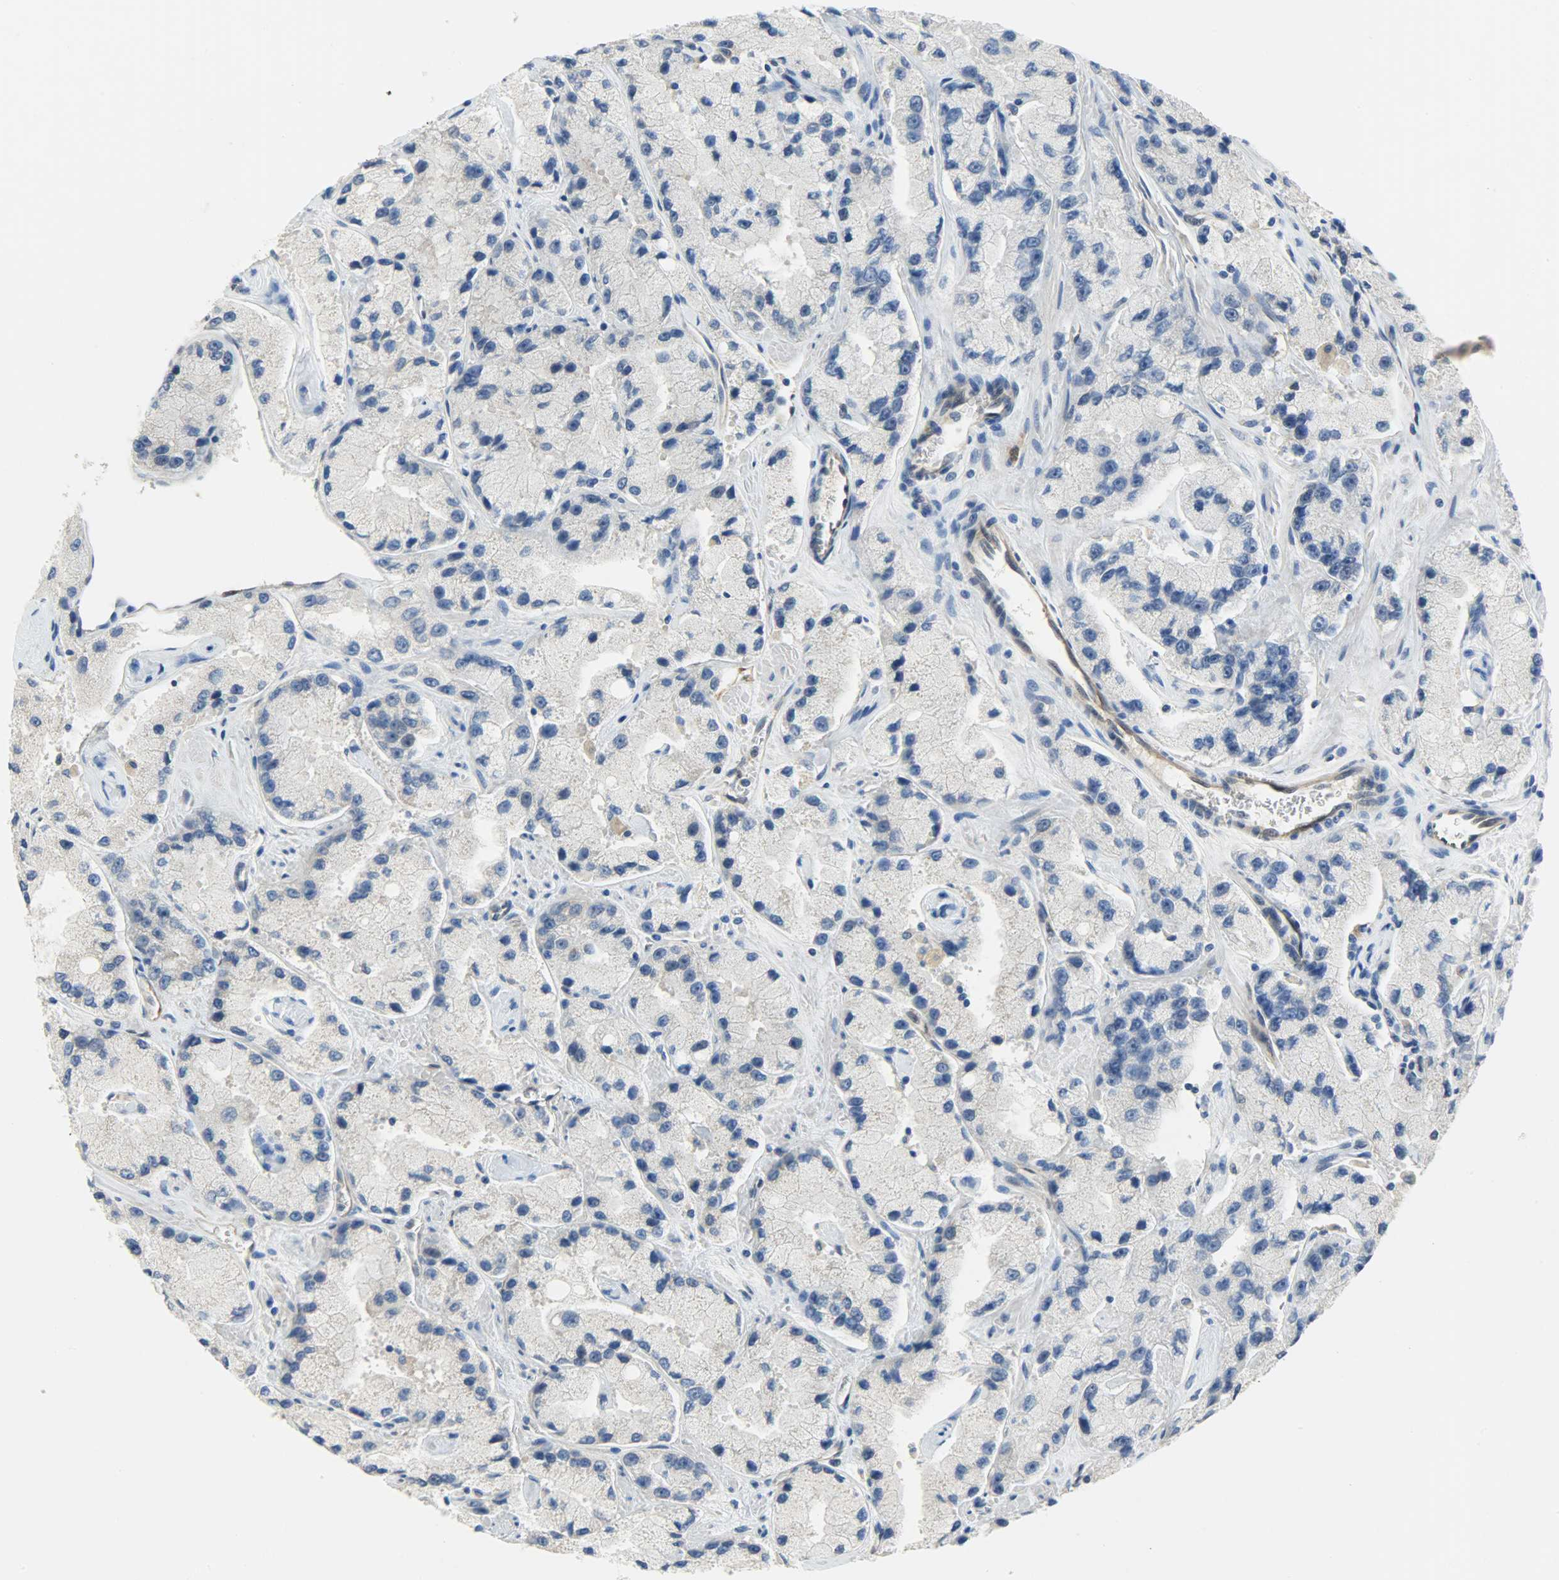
{"staining": {"intensity": "negative", "quantity": "none", "location": "none"}, "tissue": "prostate cancer", "cell_type": "Tumor cells", "image_type": "cancer", "snomed": [{"axis": "morphology", "description": "Adenocarcinoma, High grade"}, {"axis": "topography", "description": "Prostate"}], "caption": "Immunohistochemistry of human prostate cancer shows no positivity in tumor cells. Brightfield microscopy of immunohistochemistry (IHC) stained with DAB (brown) and hematoxylin (blue), captured at high magnification.", "gene": "FKBP1A", "patient": {"sex": "male", "age": 58}}